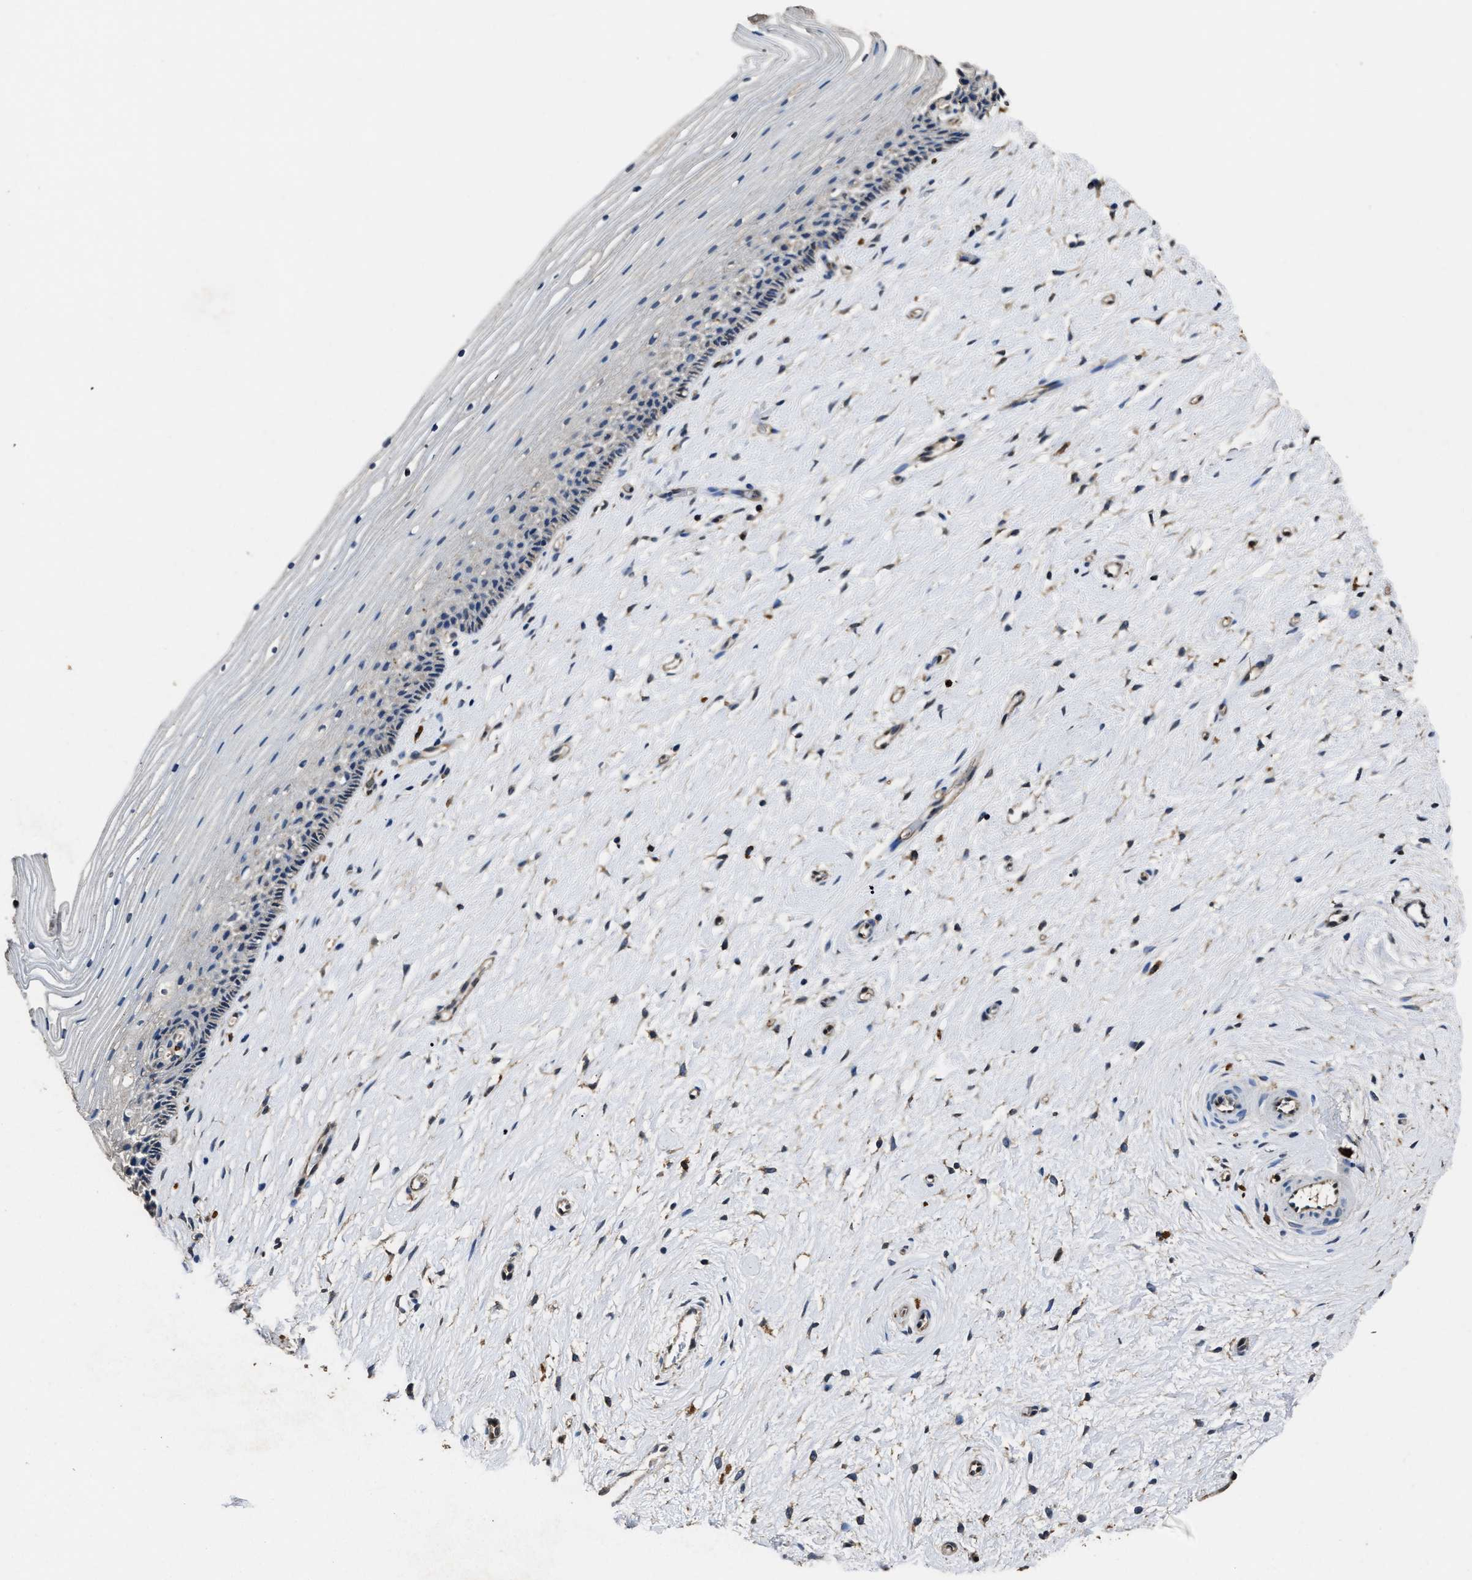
{"staining": {"intensity": "weak", "quantity": "<25%", "location": "cytoplasmic/membranous,nuclear"}, "tissue": "cervix", "cell_type": "Squamous epithelial cells", "image_type": "normal", "snomed": [{"axis": "morphology", "description": "Normal tissue, NOS"}, {"axis": "topography", "description": "Cervix"}], "caption": "A high-resolution histopathology image shows IHC staining of unremarkable cervix, which shows no significant staining in squamous epithelial cells.", "gene": "YWHAE", "patient": {"sex": "female", "age": 39}}